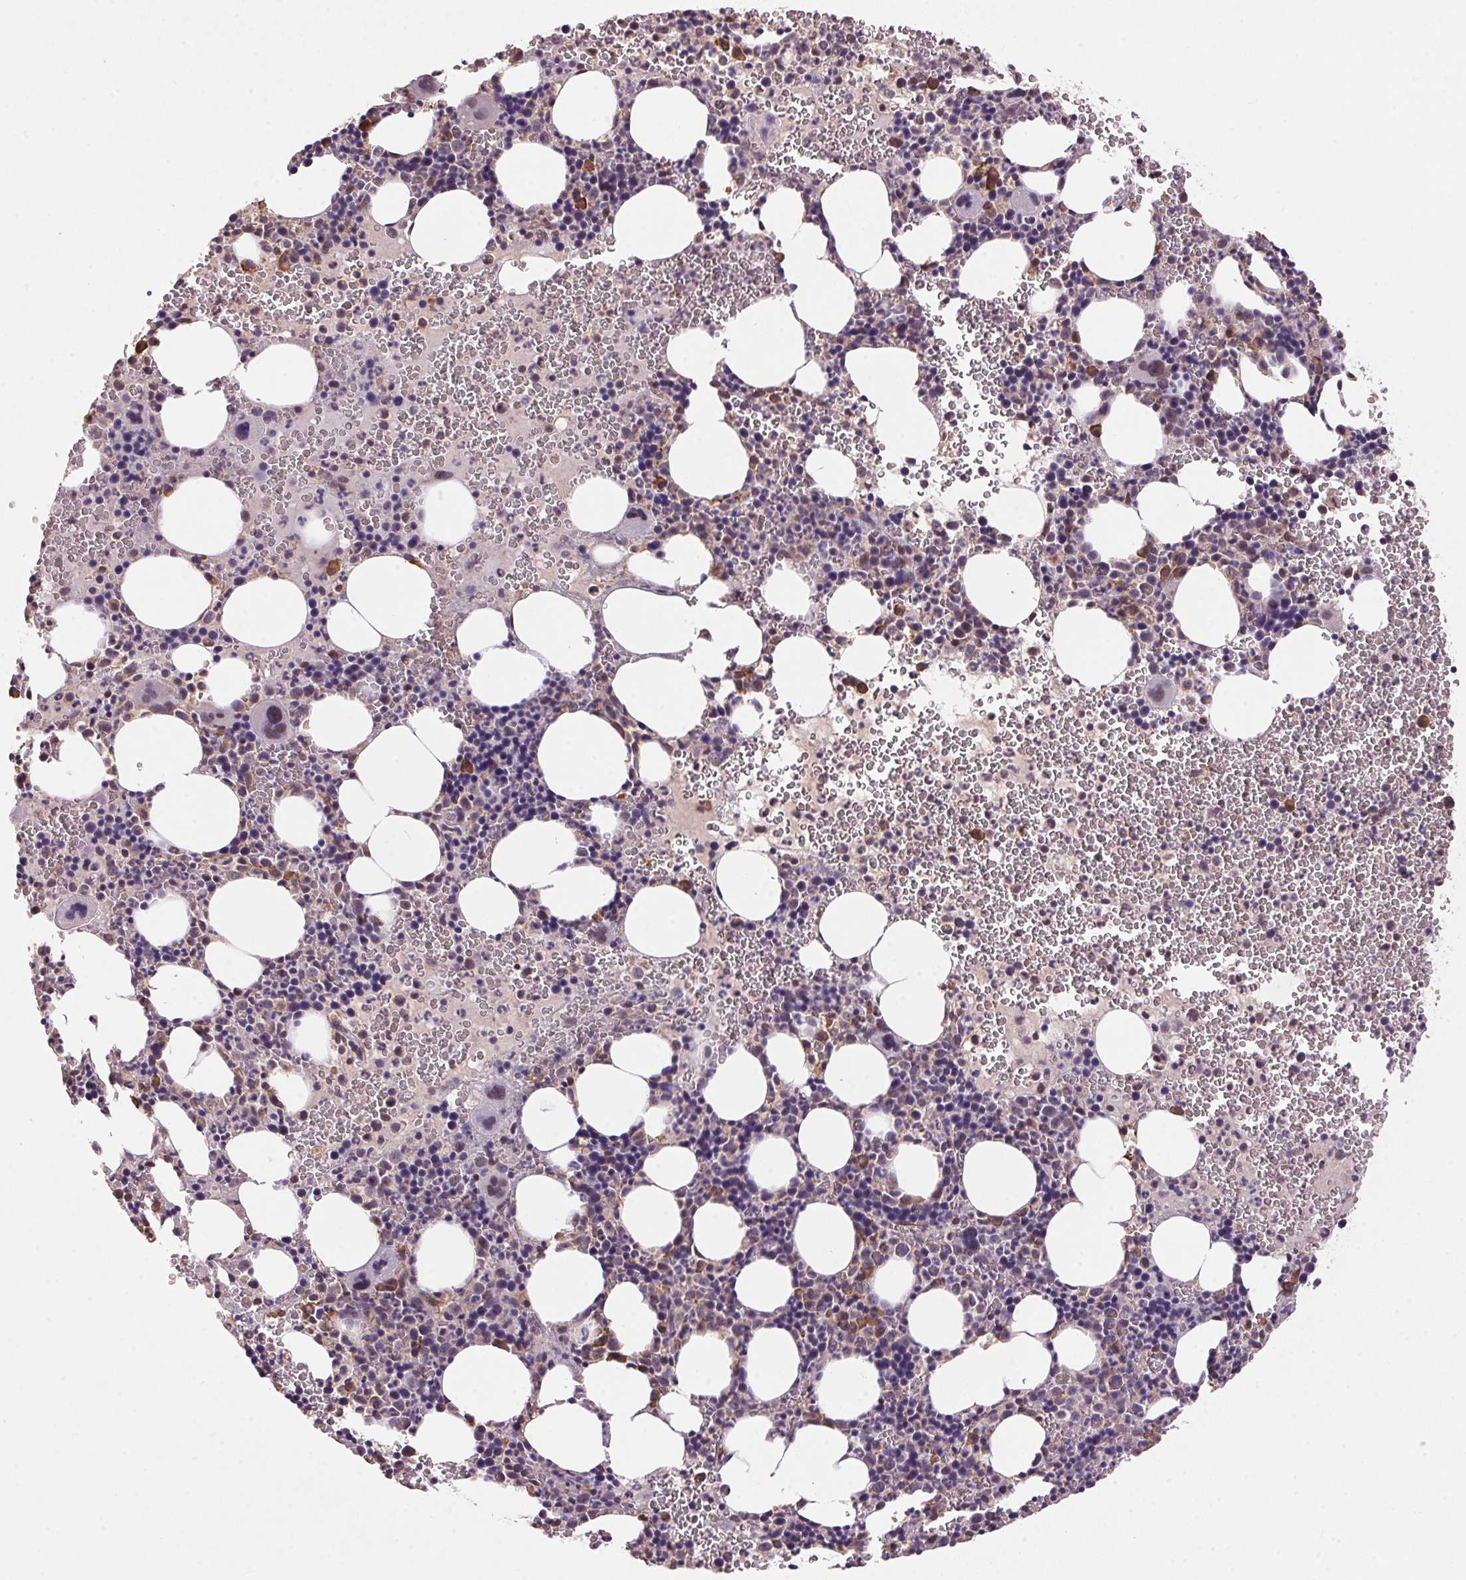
{"staining": {"intensity": "moderate", "quantity": "<25%", "location": "cytoplasmic/membranous"}, "tissue": "bone marrow", "cell_type": "Hematopoietic cells", "image_type": "normal", "snomed": [{"axis": "morphology", "description": "Normal tissue, NOS"}, {"axis": "topography", "description": "Bone marrow"}], "caption": "Immunohistochemistry (IHC) (DAB (3,3'-diaminobenzidine)) staining of benign human bone marrow reveals moderate cytoplasmic/membranous protein positivity in approximately <25% of hematopoietic cells. The protein is stained brown, and the nuclei are stained in blue (DAB IHC with brightfield microscopy, high magnification).", "gene": "ZBTB4", "patient": {"sex": "male", "age": 63}}